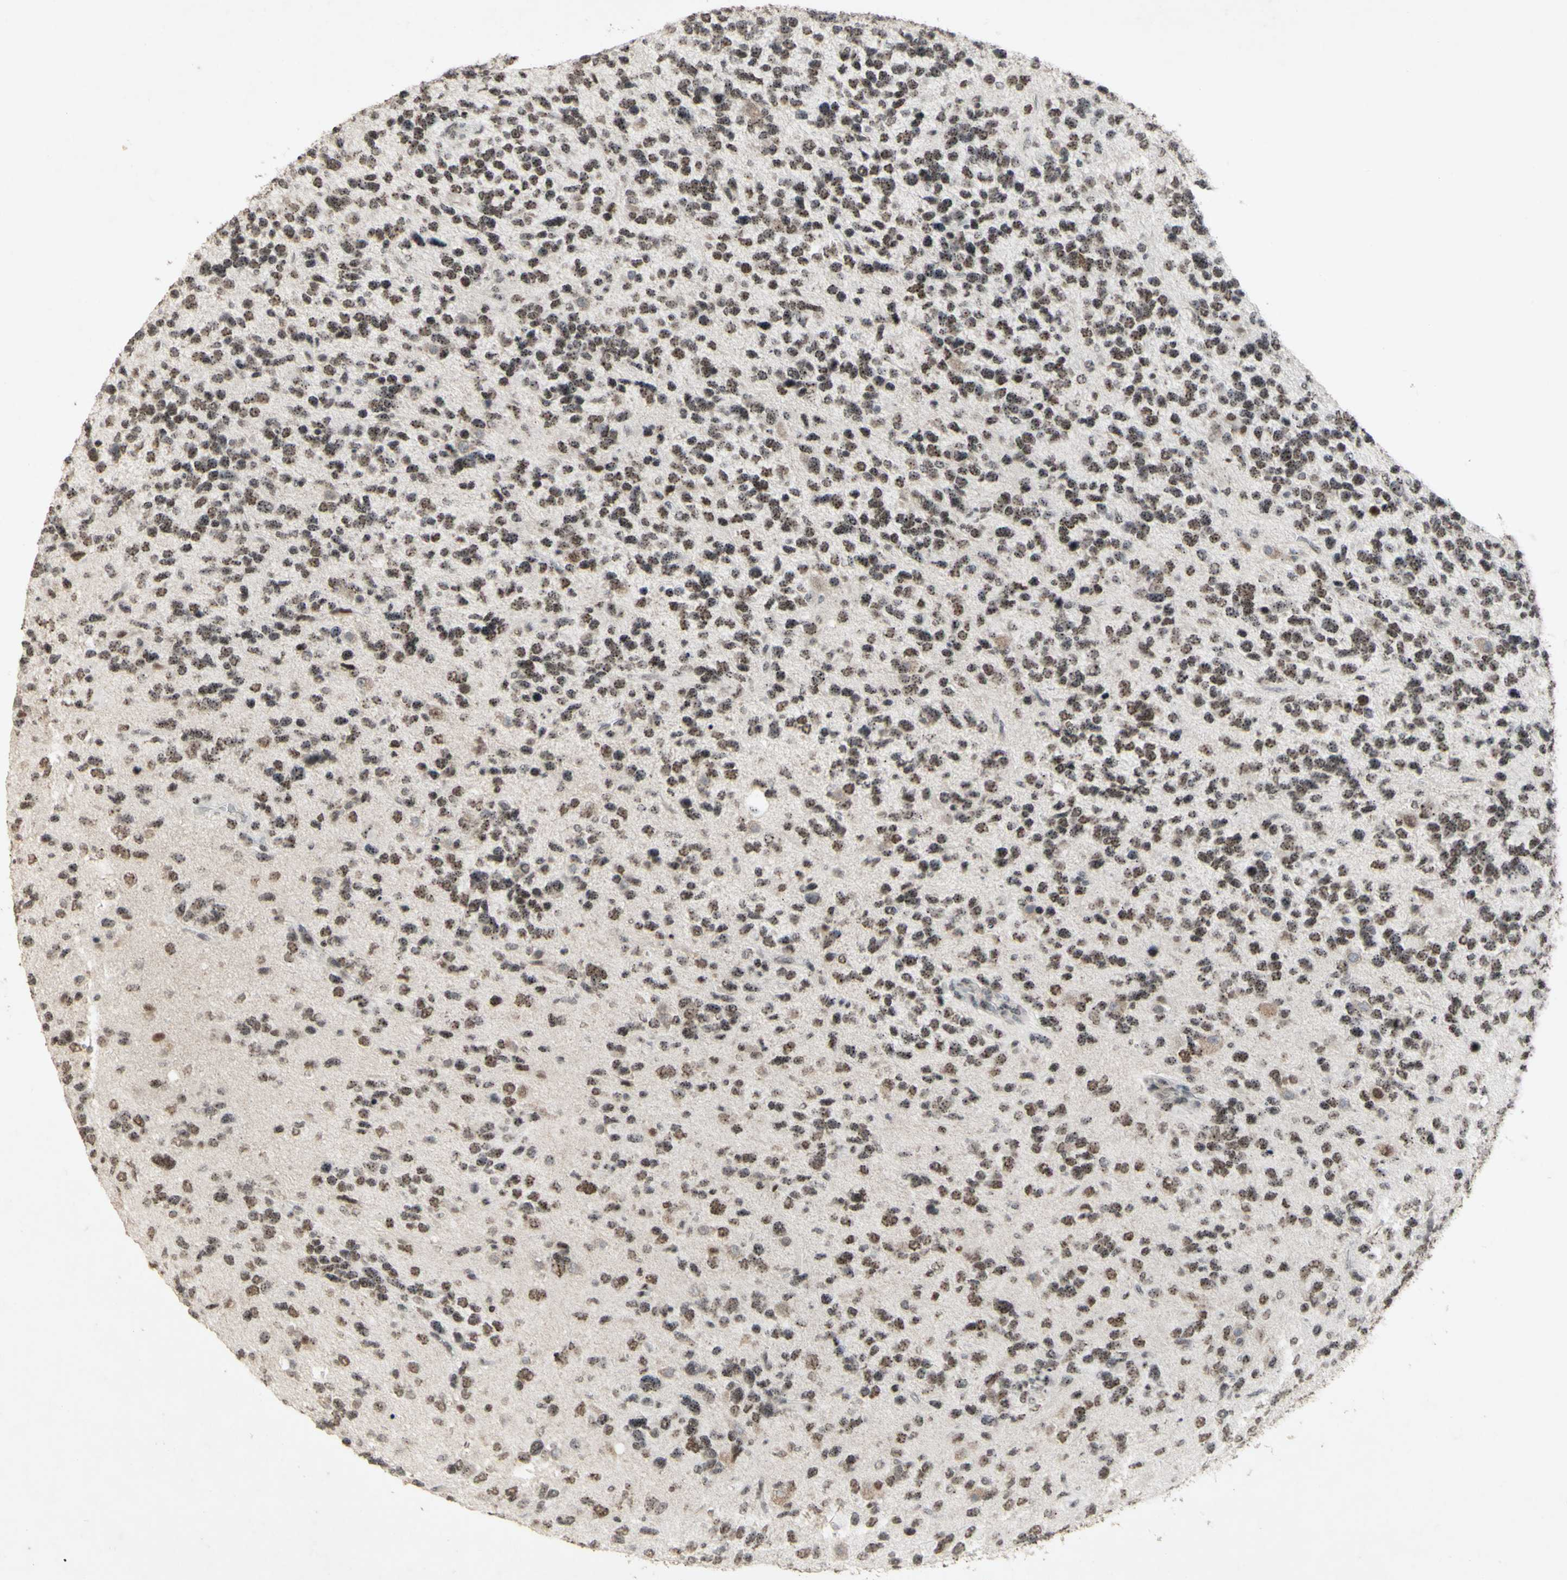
{"staining": {"intensity": "moderate", "quantity": "25%-75%", "location": "nuclear"}, "tissue": "glioma", "cell_type": "Tumor cells", "image_type": "cancer", "snomed": [{"axis": "morphology", "description": "Glioma, malignant, High grade"}, {"axis": "topography", "description": "Brain"}], "caption": "DAB (3,3'-diaminobenzidine) immunohistochemical staining of human high-grade glioma (malignant) displays moderate nuclear protein staining in about 25%-75% of tumor cells.", "gene": "CENPB", "patient": {"sex": "female", "age": 58}}